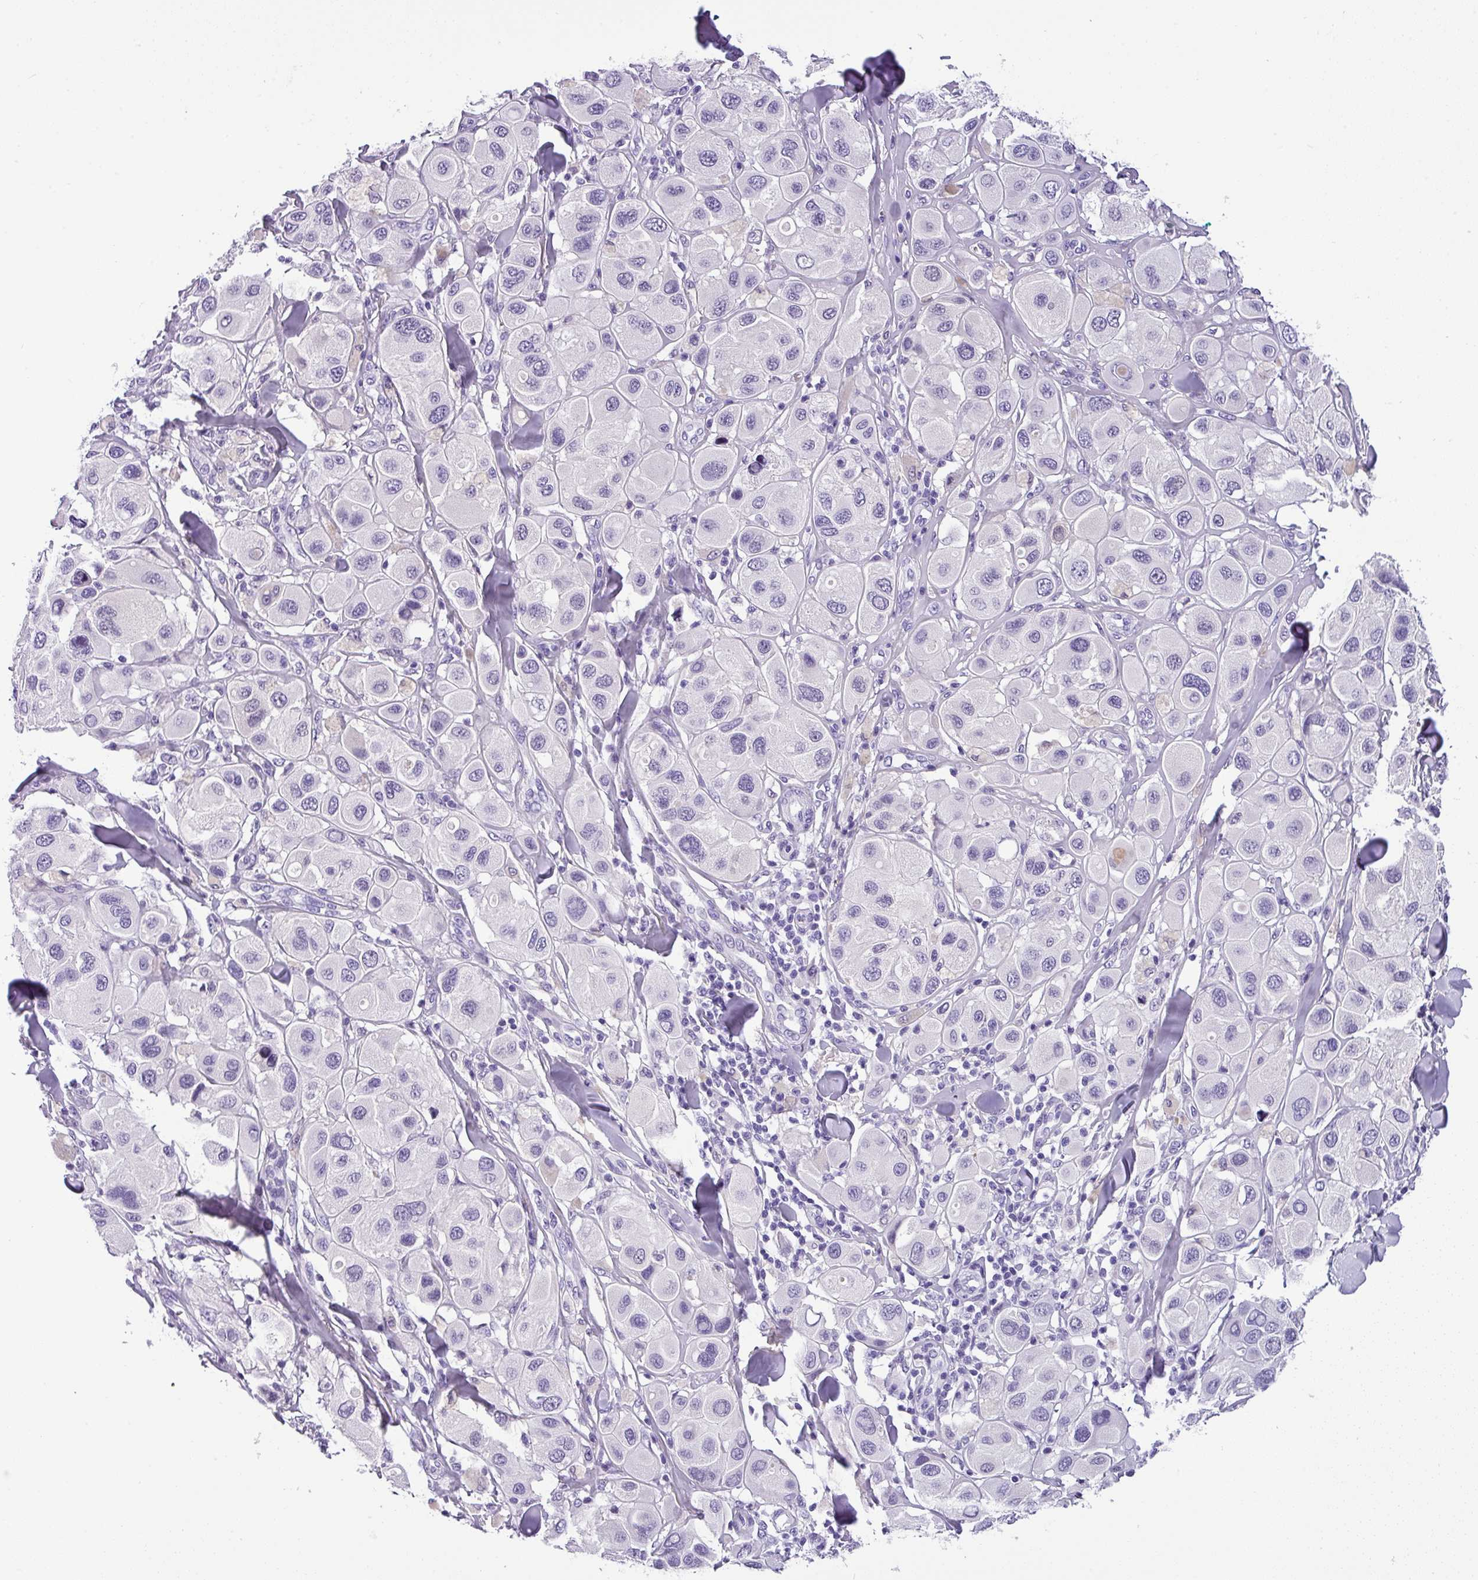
{"staining": {"intensity": "negative", "quantity": "none", "location": "none"}, "tissue": "melanoma", "cell_type": "Tumor cells", "image_type": "cancer", "snomed": [{"axis": "morphology", "description": "Malignant melanoma, Metastatic site"}, {"axis": "topography", "description": "Skin"}], "caption": "Malignant melanoma (metastatic site) stained for a protein using immunohistochemistry displays no positivity tumor cells.", "gene": "MUC21", "patient": {"sex": "male", "age": 41}}